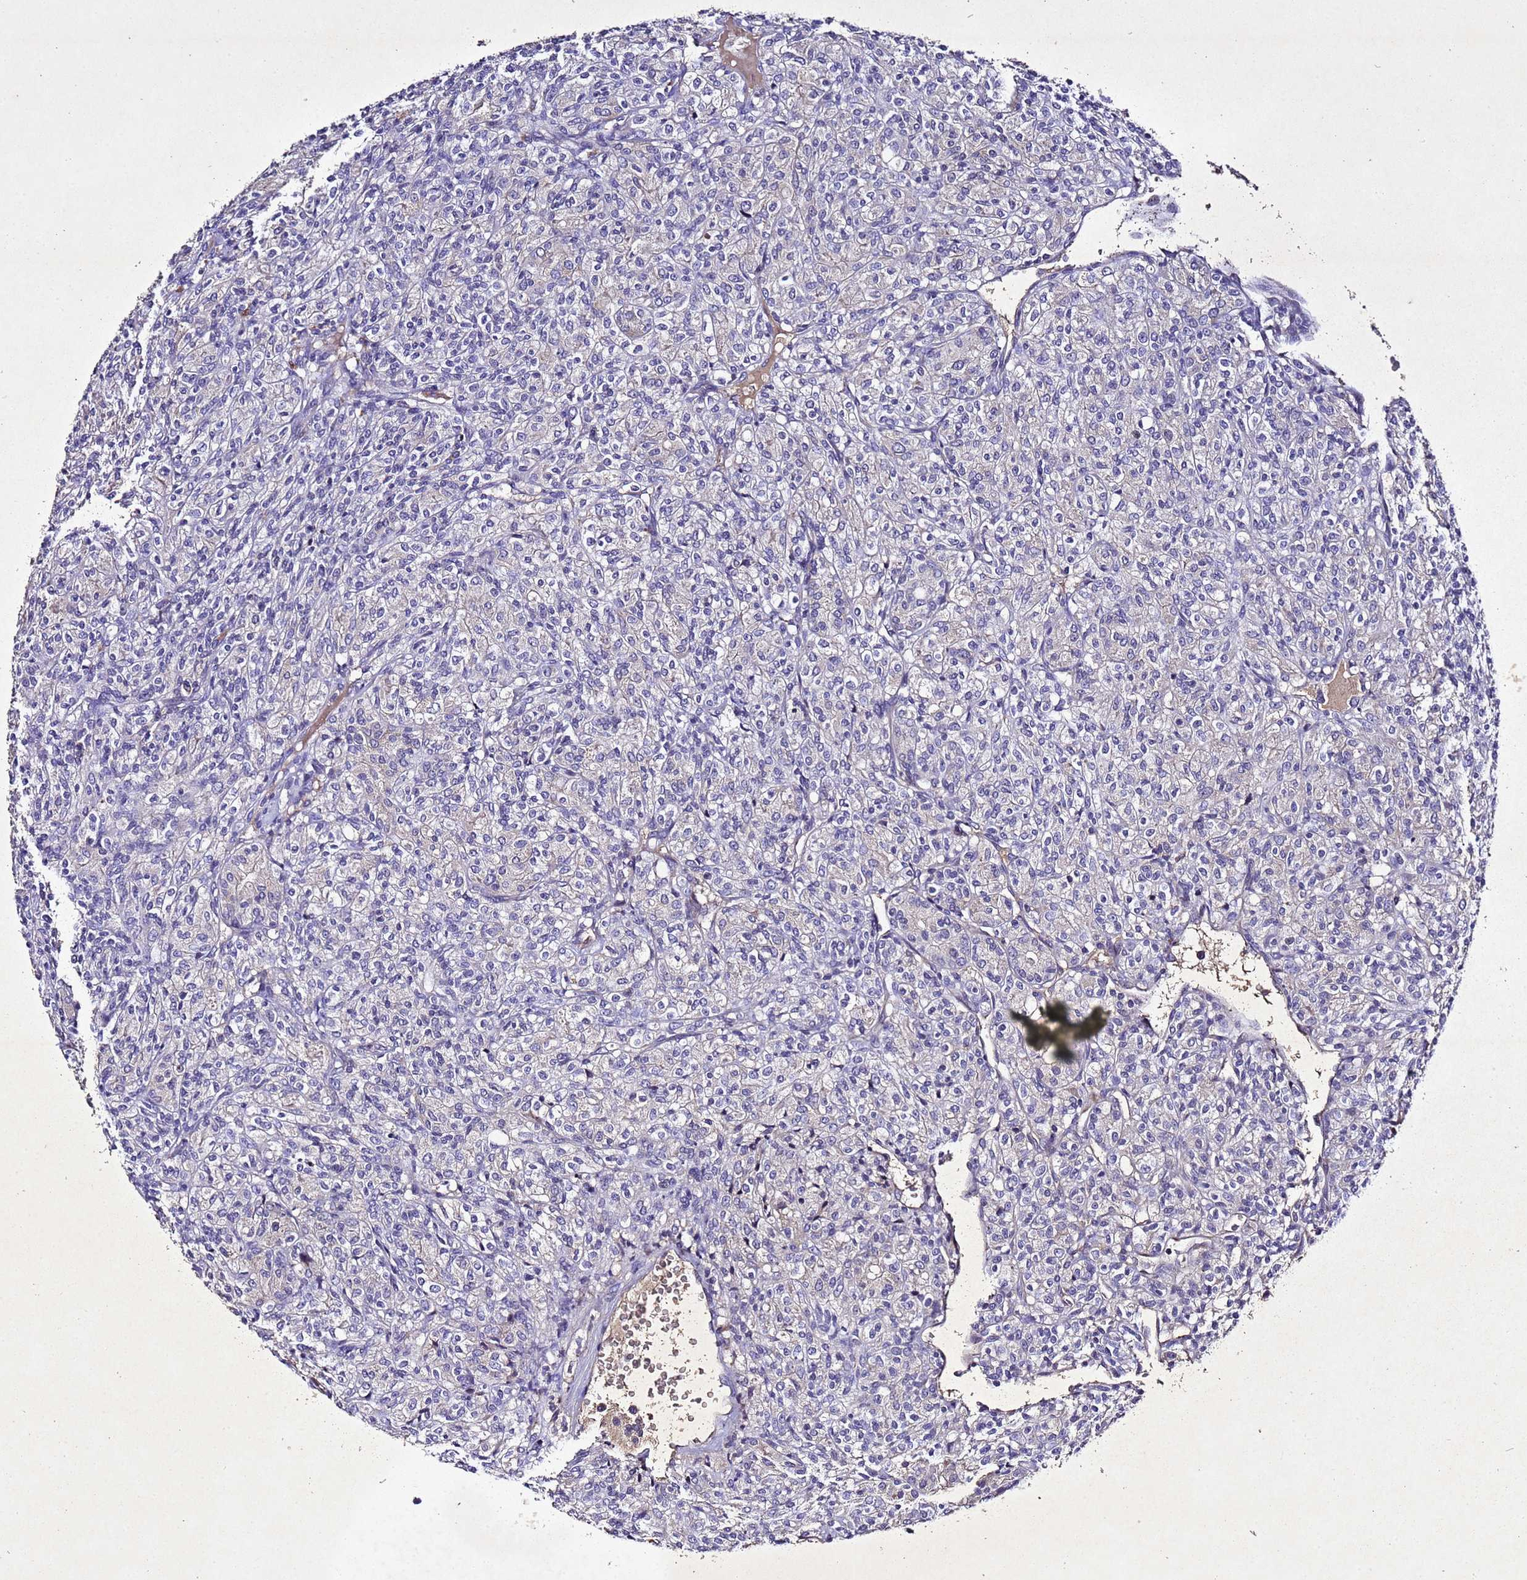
{"staining": {"intensity": "negative", "quantity": "none", "location": "none"}, "tissue": "renal cancer", "cell_type": "Tumor cells", "image_type": "cancer", "snomed": [{"axis": "morphology", "description": "Adenocarcinoma, NOS"}, {"axis": "topography", "description": "Kidney"}], "caption": "Tumor cells are negative for brown protein staining in renal cancer (adenocarcinoma).", "gene": "SV2B", "patient": {"sex": "male", "age": 77}}